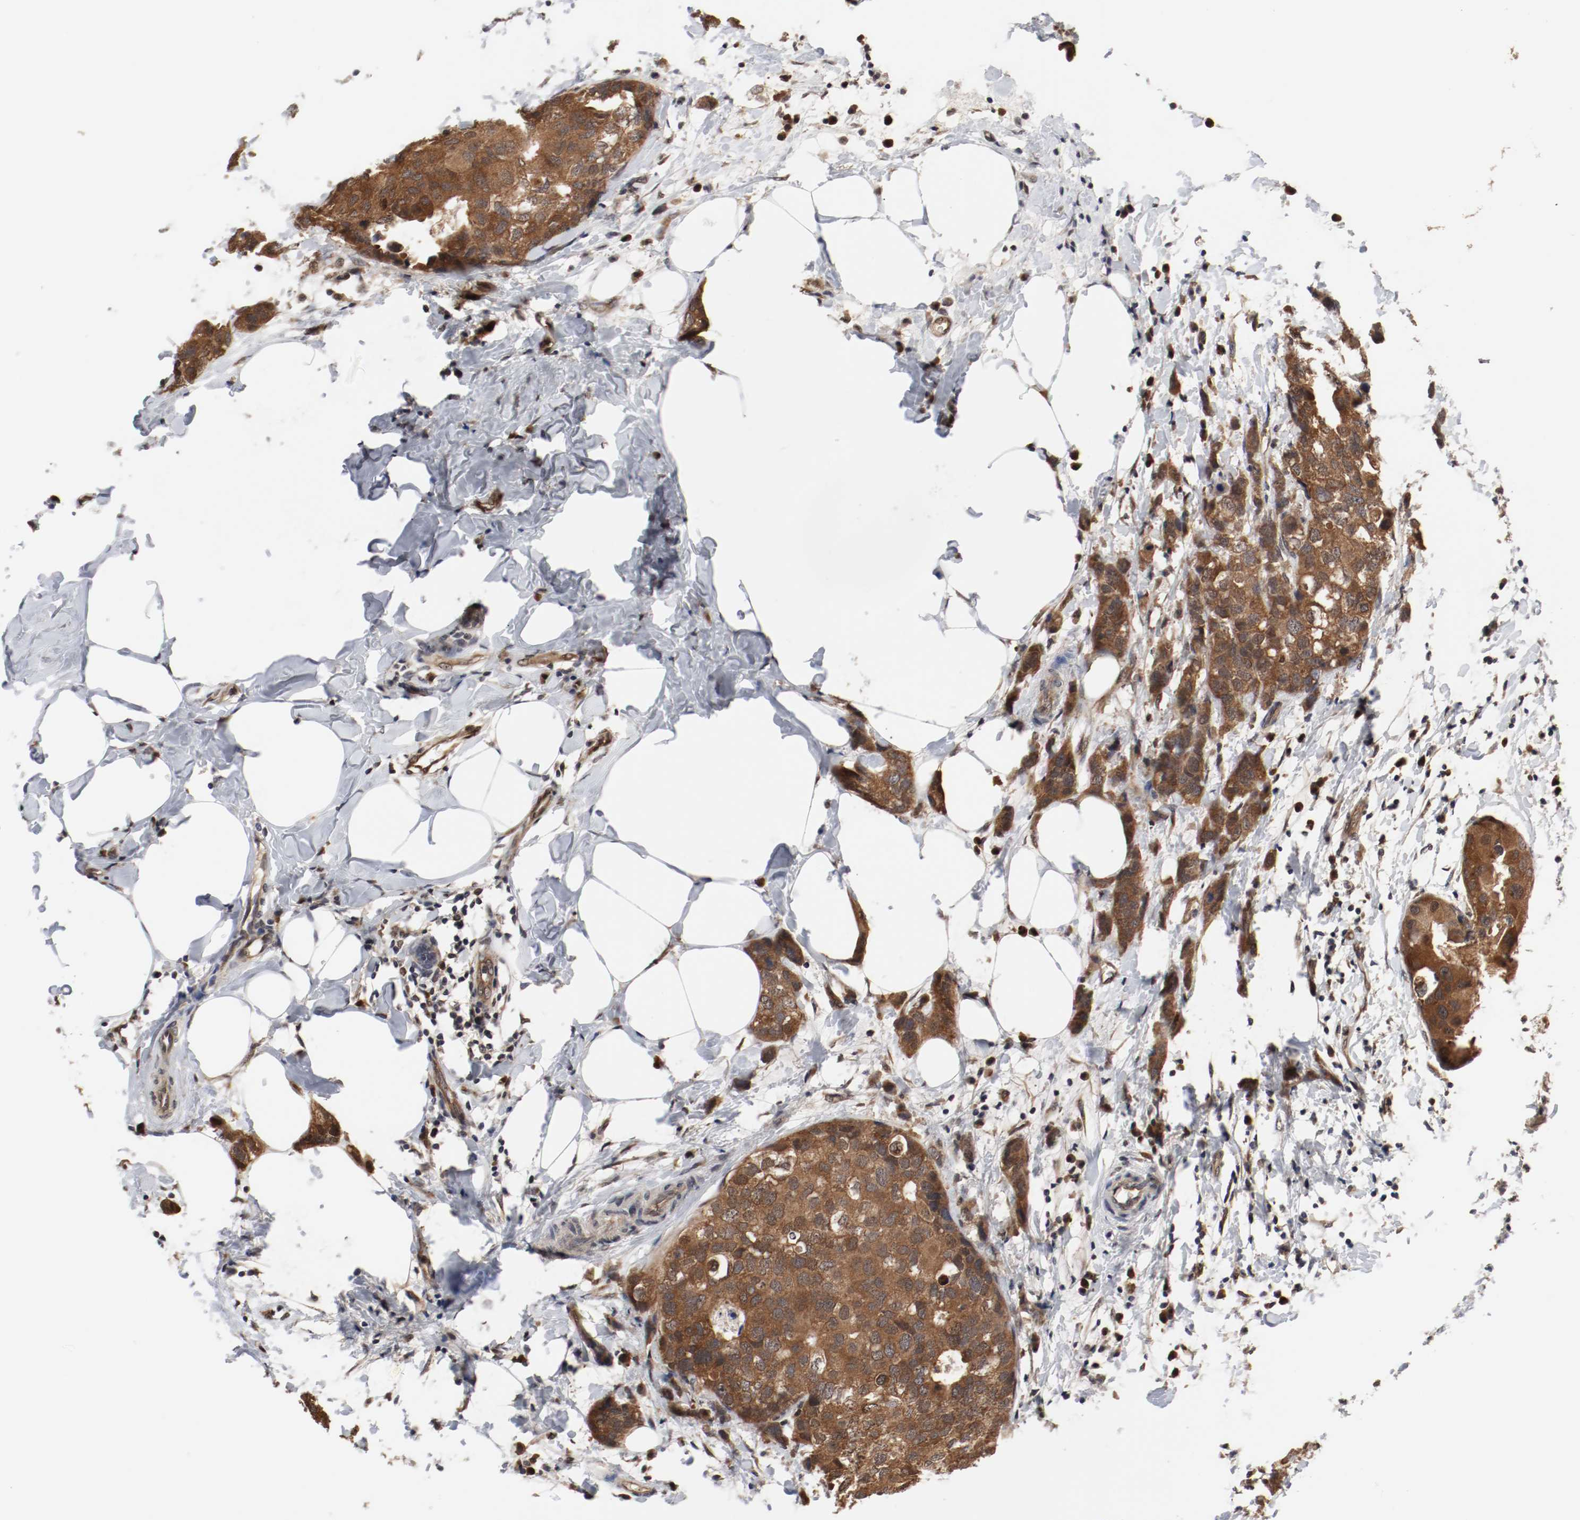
{"staining": {"intensity": "strong", "quantity": ">75%", "location": "cytoplasmic/membranous"}, "tissue": "breast cancer", "cell_type": "Tumor cells", "image_type": "cancer", "snomed": [{"axis": "morphology", "description": "Normal tissue, NOS"}, {"axis": "morphology", "description": "Duct carcinoma"}, {"axis": "topography", "description": "Breast"}], "caption": "An image of human breast infiltrating ductal carcinoma stained for a protein shows strong cytoplasmic/membranous brown staining in tumor cells.", "gene": "AFG3L2", "patient": {"sex": "female", "age": 50}}